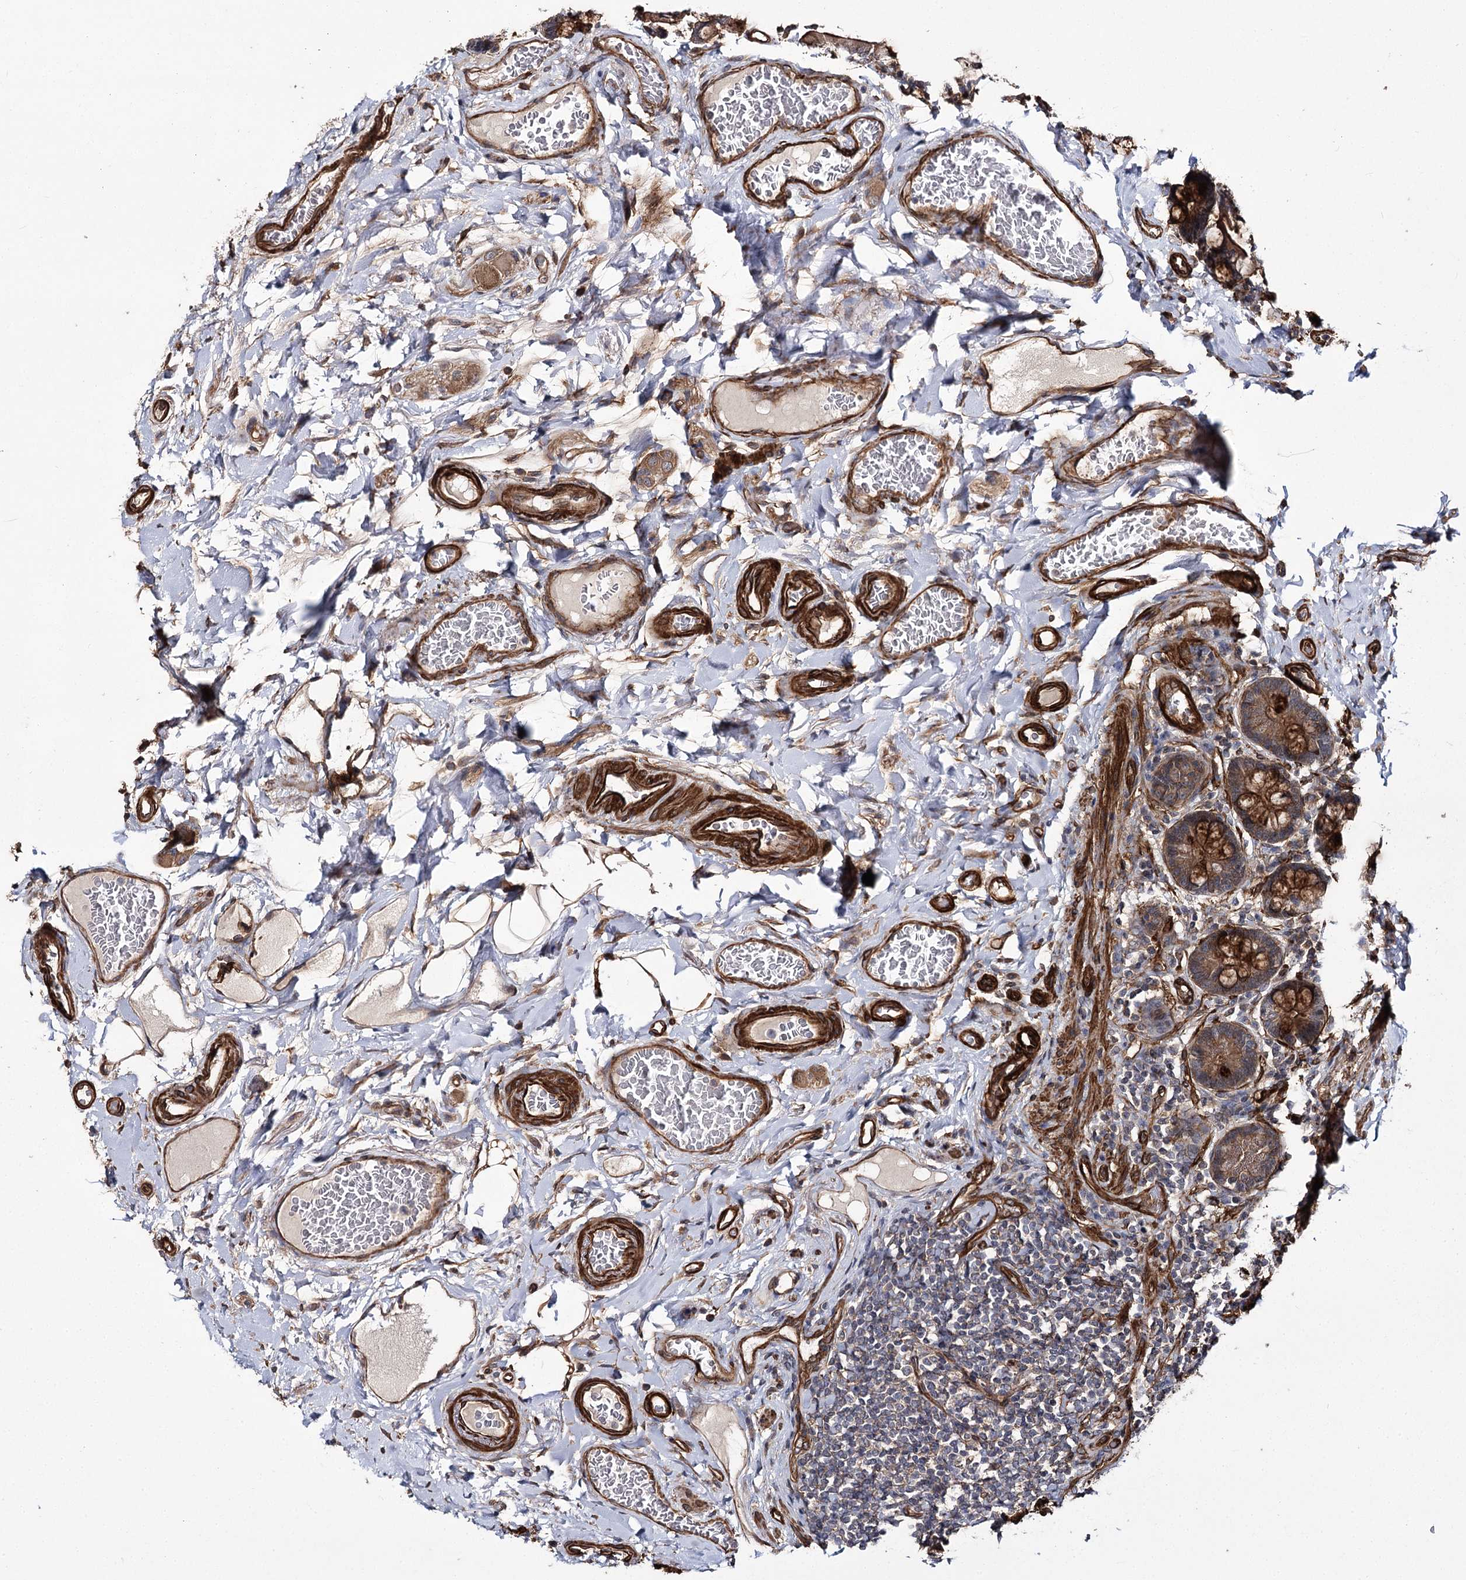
{"staining": {"intensity": "moderate", "quantity": ">75%", "location": "cytoplasmic/membranous"}, "tissue": "small intestine", "cell_type": "Glandular cells", "image_type": "normal", "snomed": [{"axis": "morphology", "description": "Normal tissue, NOS"}, {"axis": "topography", "description": "Small intestine"}], "caption": "Glandular cells show medium levels of moderate cytoplasmic/membranous positivity in about >75% of cells in normal human small intestine. The staining was performed using DAB, with brown indicating positive protein expression. Nuclei are stained blue with hematoxylin.", "gene": "MYO1C", "patient": {"sex": "female", "age": 64}}